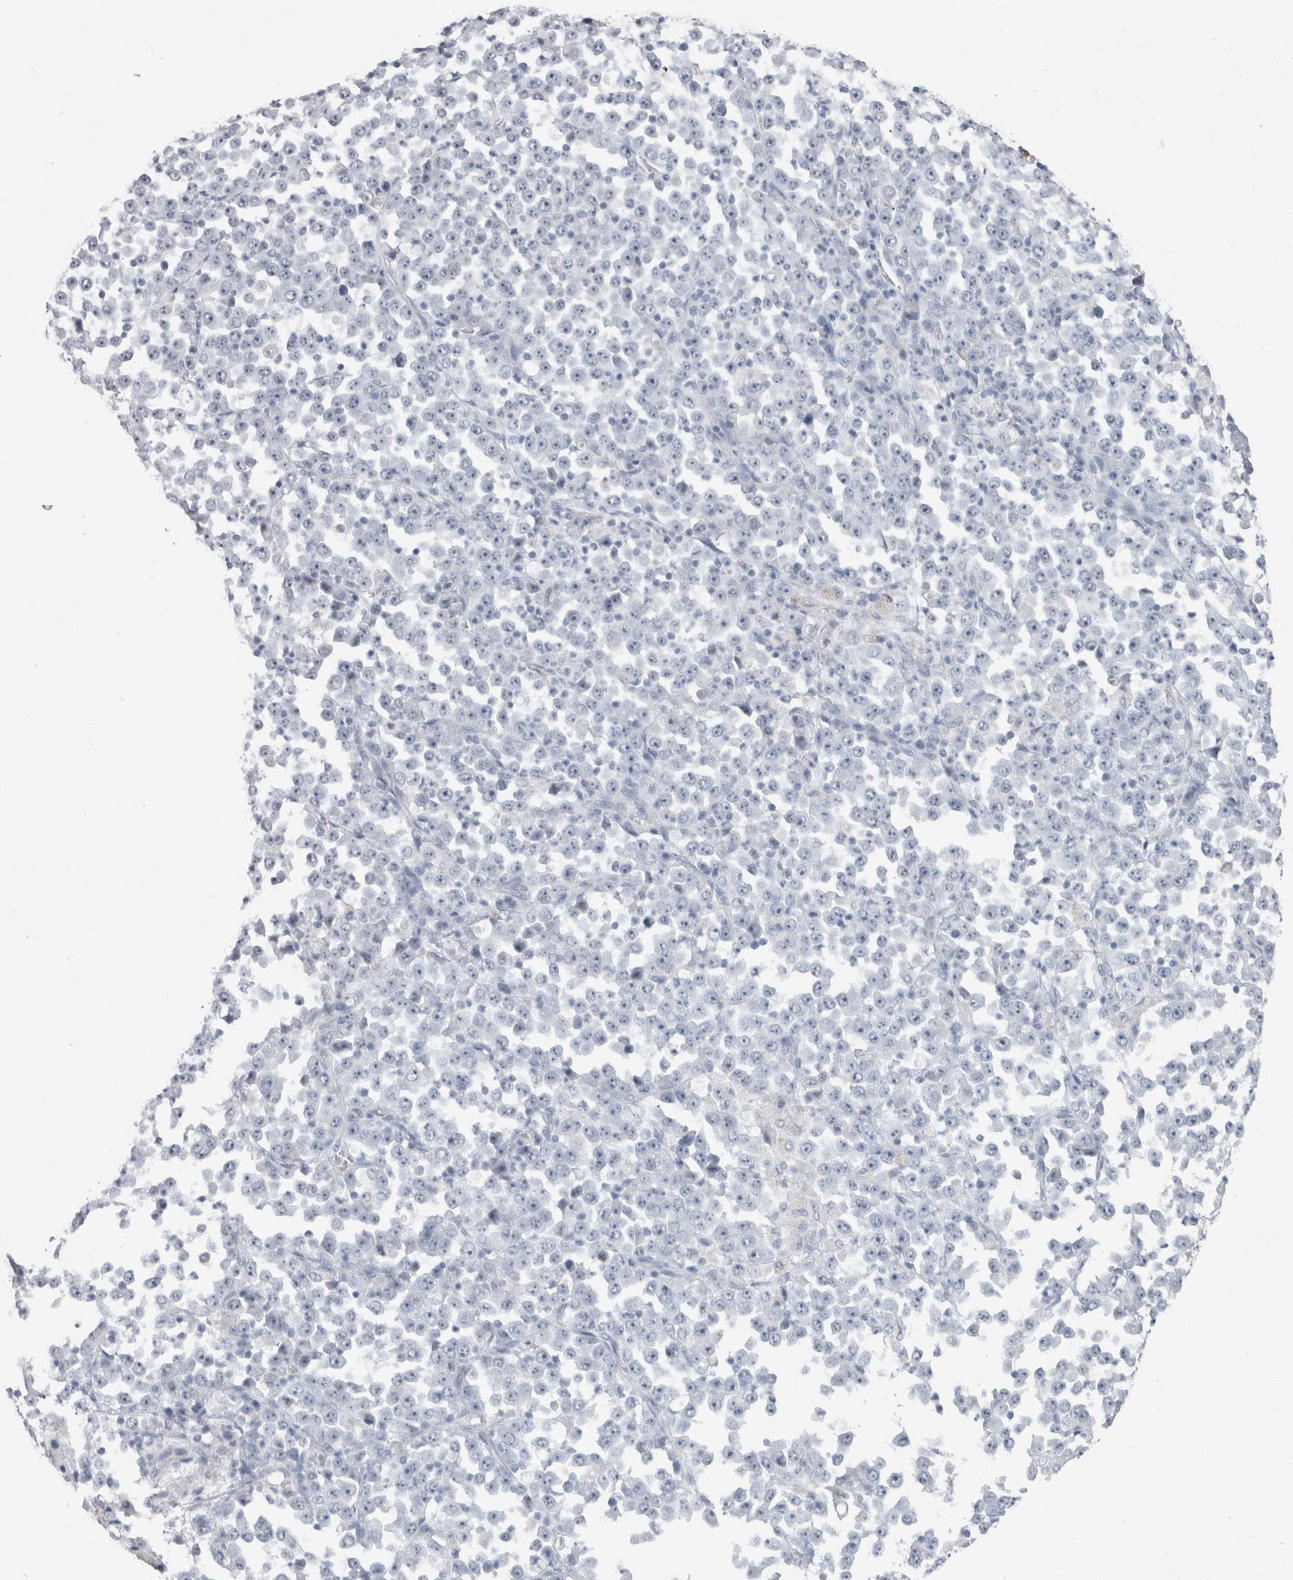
{"staining": {"intensity": "negative", "quantity": "none", "location": "none"}, "tissue": "stomach cancer", "cell_type": "Tumor cells", "image_type": "cancer", "snomed": [{"axis": "morphology", "description": "Normal tissue, NOS"}, {"axis": "morphology", "description": "Adenocarcinoma, NOS"}, {"axis": "topography", "description": "Stomach, upper"}, {"axis": "topography", "description": "Stomach"}], "caption": "A high-resolution micrograph shows IHC staining of stomach adenocarcinoma, which exhibits no significant staining in tumor cells.", "gene": "CDH17", "patient": {"sex": "male", "age": 59}}